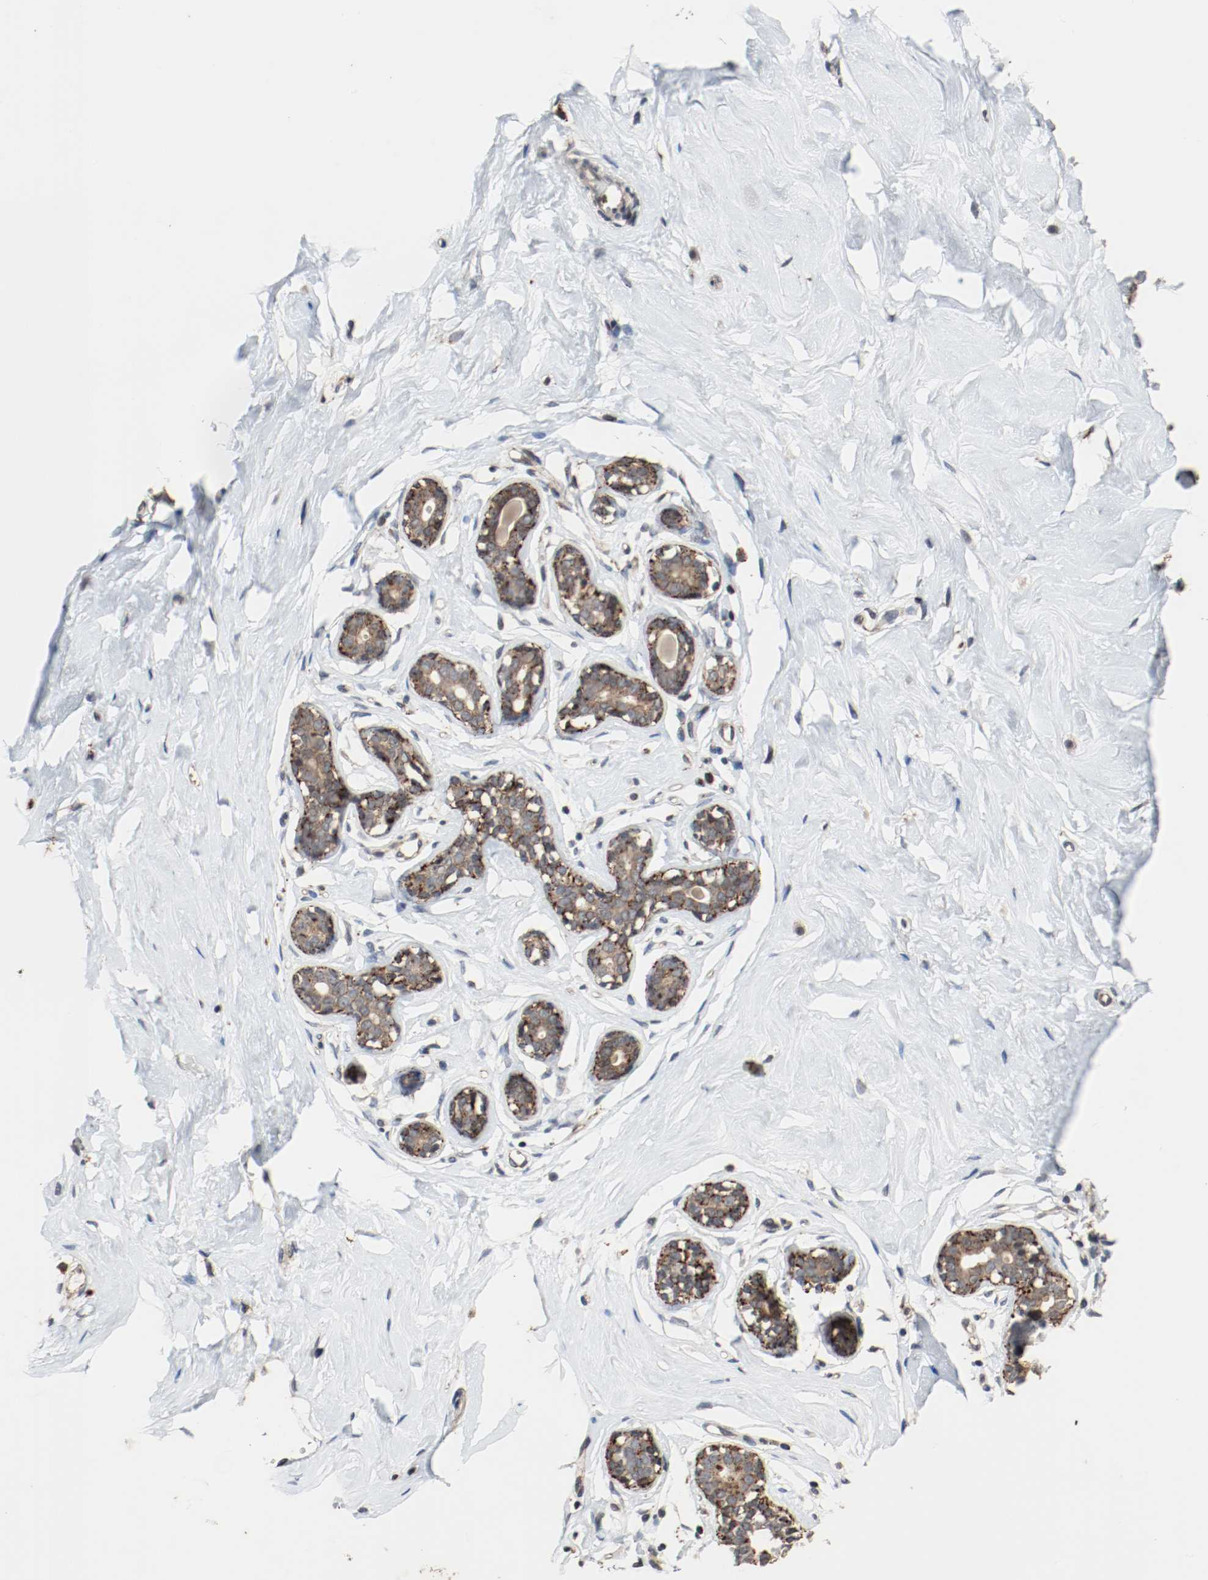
{"staining": {"intensity": "moderate", "quantity": ">75%", "location": "cytoplasmic/membranous"}, "tissue": "breast", "cell_type": "Adipocytes", "image_type": "normal", "snomed": [{"axis": "morphology", "description": "Normal tissue, NOS"}, {"axis": "topography", "description": "Breast"}], "caption": "Protein analysis of unremarkable breast displays moderate cytoplasmic/membranous positivity in about >75% of adipocytes. (brown staining indicates protein expression, while blue staining denotes nuclei).", "gene": "LAMP2", "patient": {"sex": "female", "age": 23}}